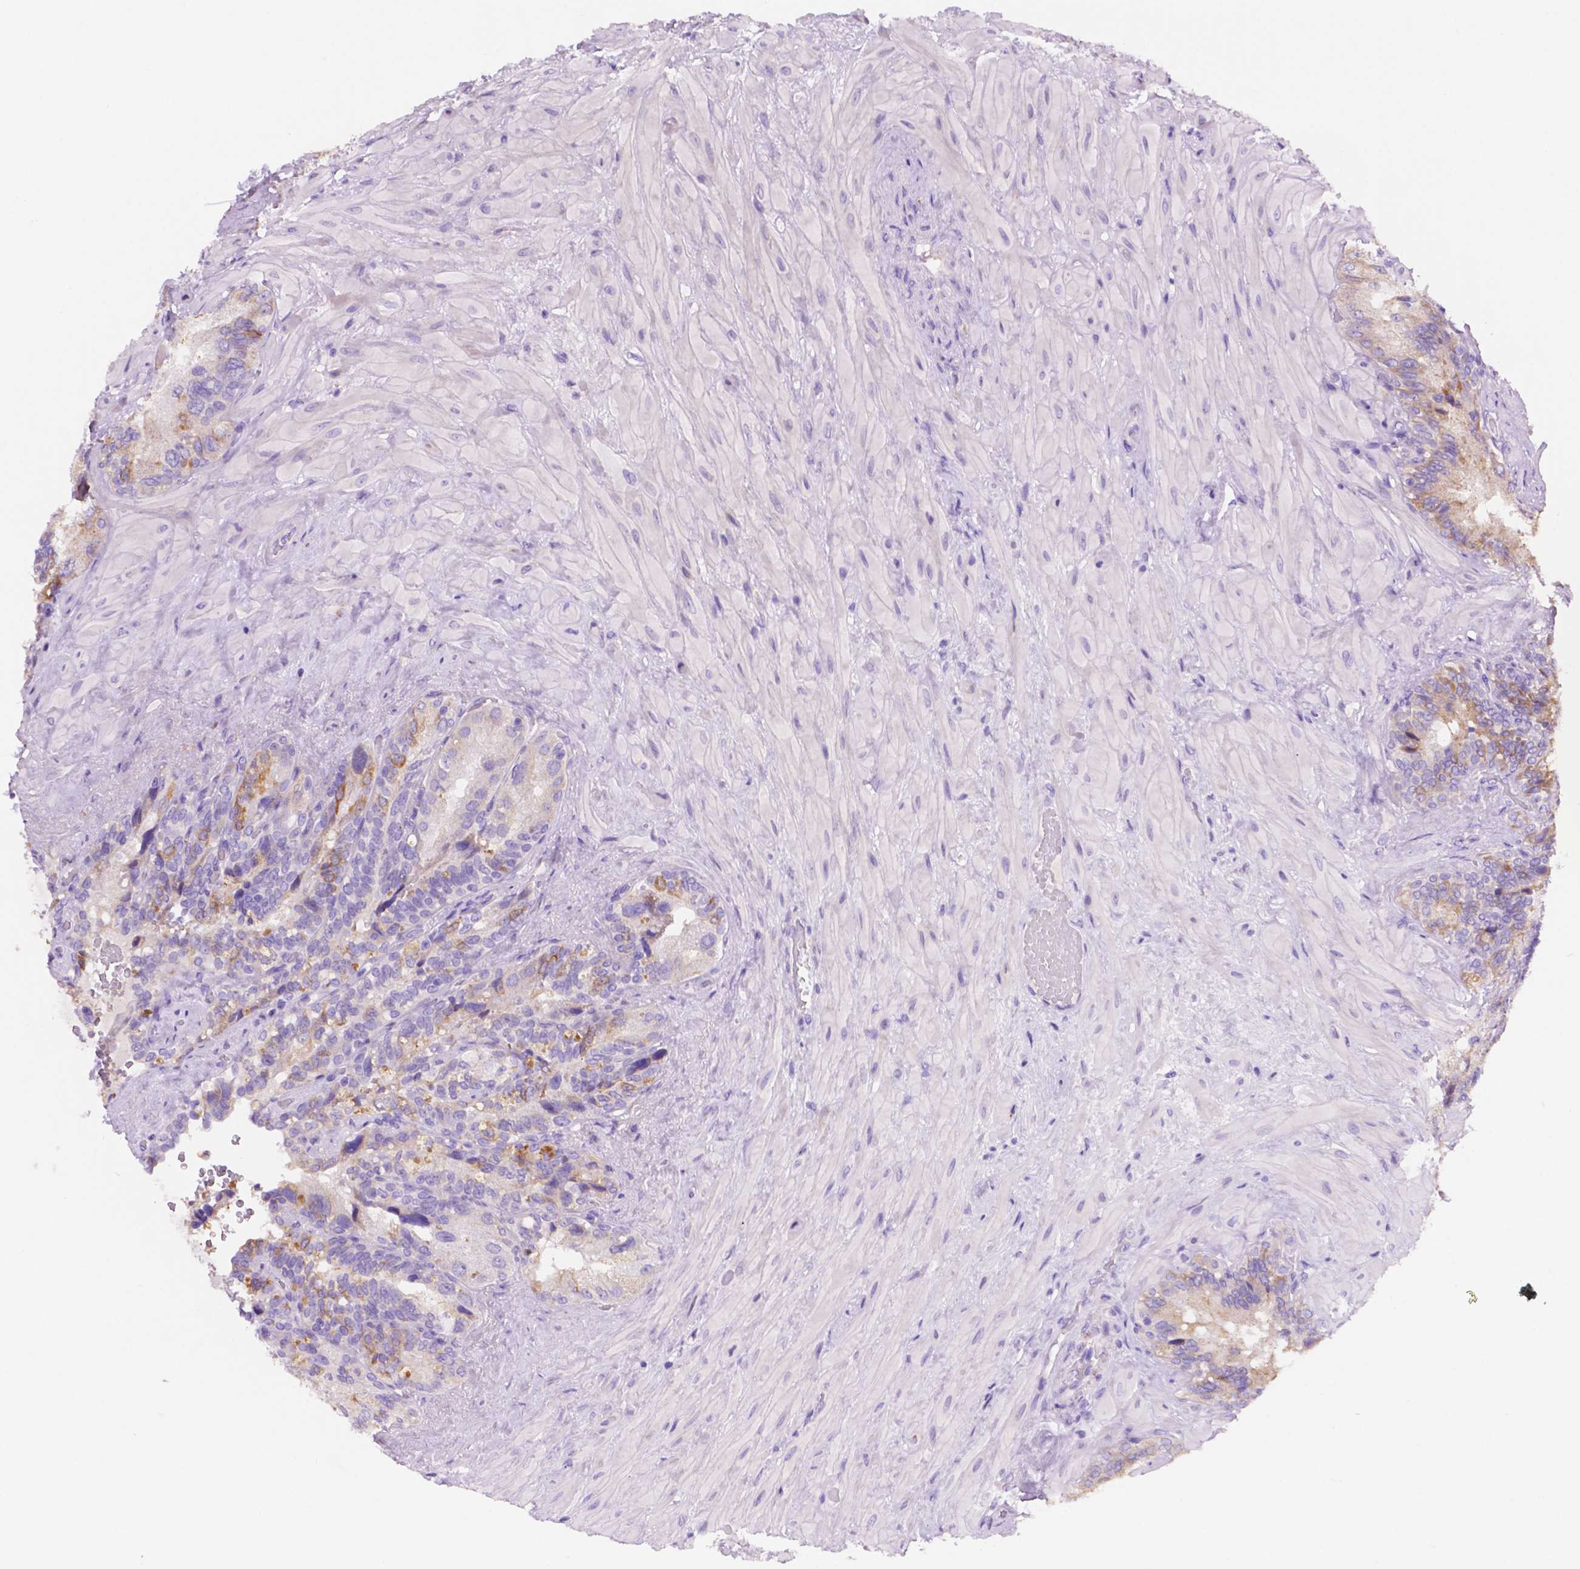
{"staining": {"intensity": "moderate", "quantity": "<25%", "location": "cytoplasmic/membranous"}, "tissue": "seminal vesicle", "cell_type": "Glandular cells", "image_type": "normal", "snomed": [{"axis": "morphology", "description": "Normal tissue, NOS"}, {"axis": "topography", "description": "Seminal veicle"}], "caption": "Immunohistochemical staining of unremarkable seminal vesicle shows low levels of moderate cytoplasmic/membranous positivity in about <25% of glandular cells.", "gene": "CEACAM7", "patient": {"sex": "male", "age": 69}}